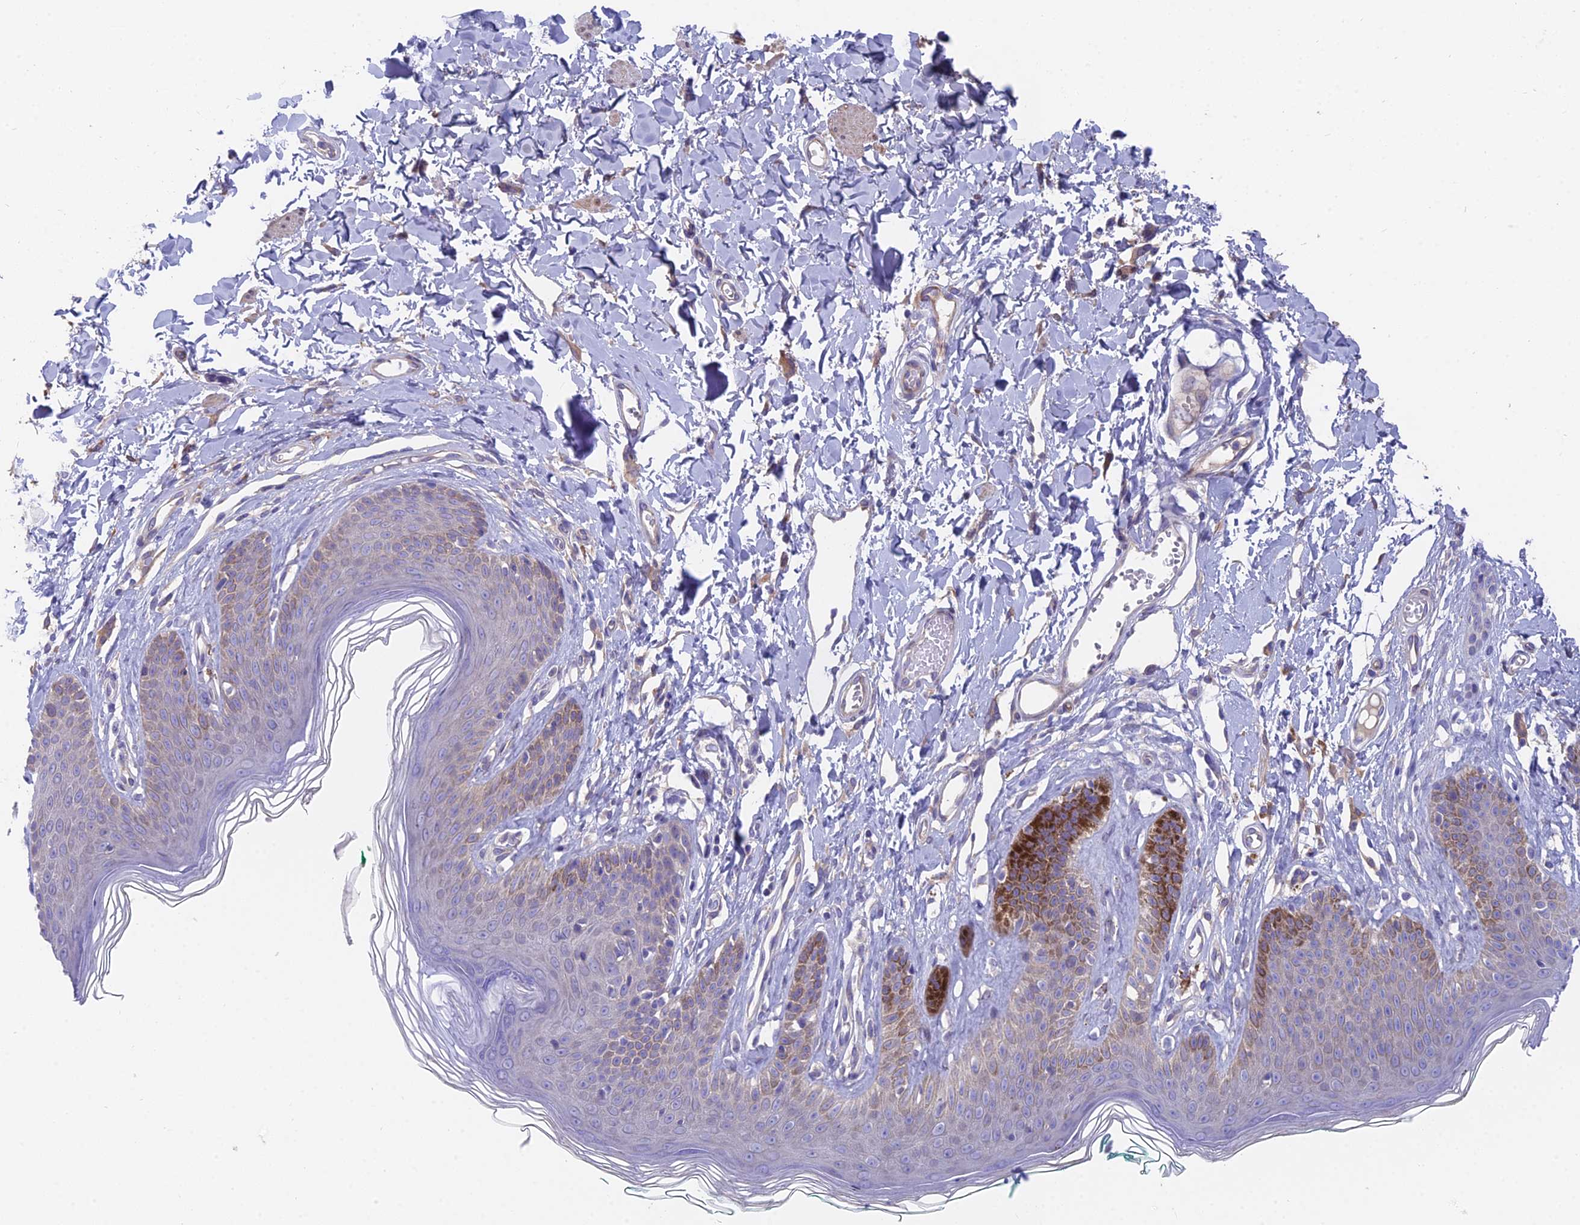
{"staining": {"intensity": "strong", "quantity": "<25%", "location": "cytoplasmic/membranous"}, "tissue": "skin", "cell_type": "Epidermal cells", "image_type": "normal", "snomed": [{"axis": "morphology", "description": "Normal tissue, NOS"}, {"axis": "morphology", "description": "Squamous cell carcinoma, NOS"}, {"axis": "topography", "description": "Vulva"}], "caption": "Immunohistochemistry (DAB) staining of unremarkable human skin shows strong cytoplasmic/membranous protein staining in about <25% of epidermal cells.", "gene": "FAM168B", "patient": {"sex": "female", "age": 85}}